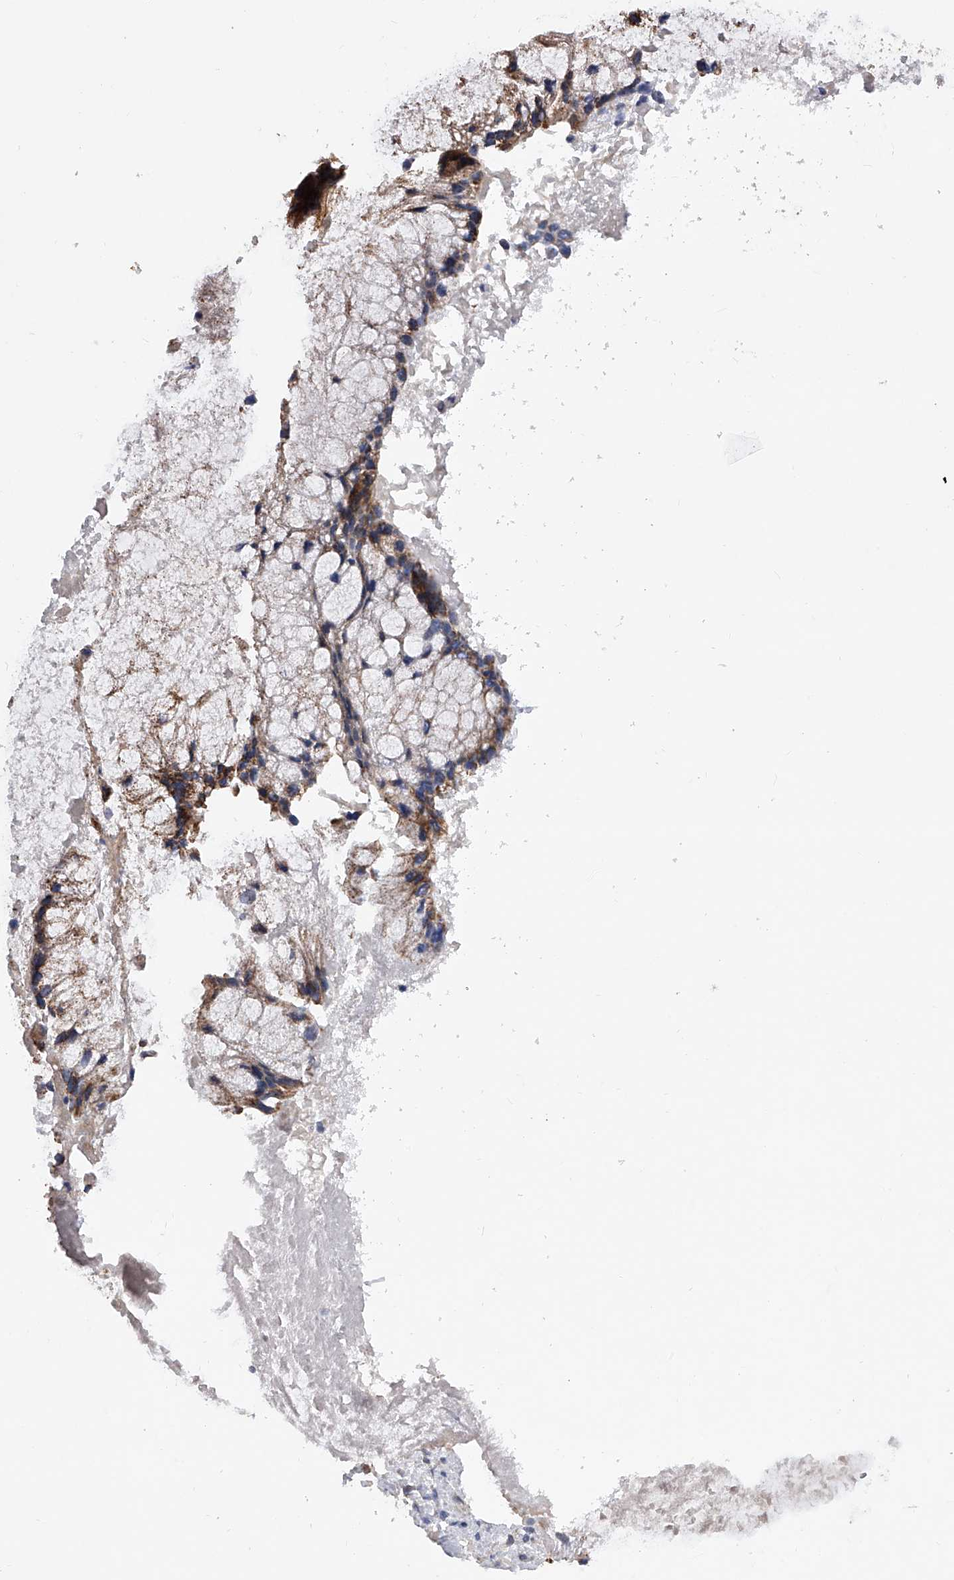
{"staining": {"intensity": "moderate", "quantity": ">75%", "location": "cytoplasmic/membranous"}, "tissue": "ovarian cancer", "cell_type": "Tumor cells", "image_type": "cancer", "snomed": [{"axis": "morphology", "description": "Cystadenocarcinoma, mucinous, NOS"}, {"axis": "topography", "description": "Ovary"}], "caption": "Moderate cytoplasmic/membranous expression for a protein is identified in about >75% of tumor cells of ovarian cancer using IHC.", "gene": "PDSS2", "patient": {"sex": "female", "age": 37}}